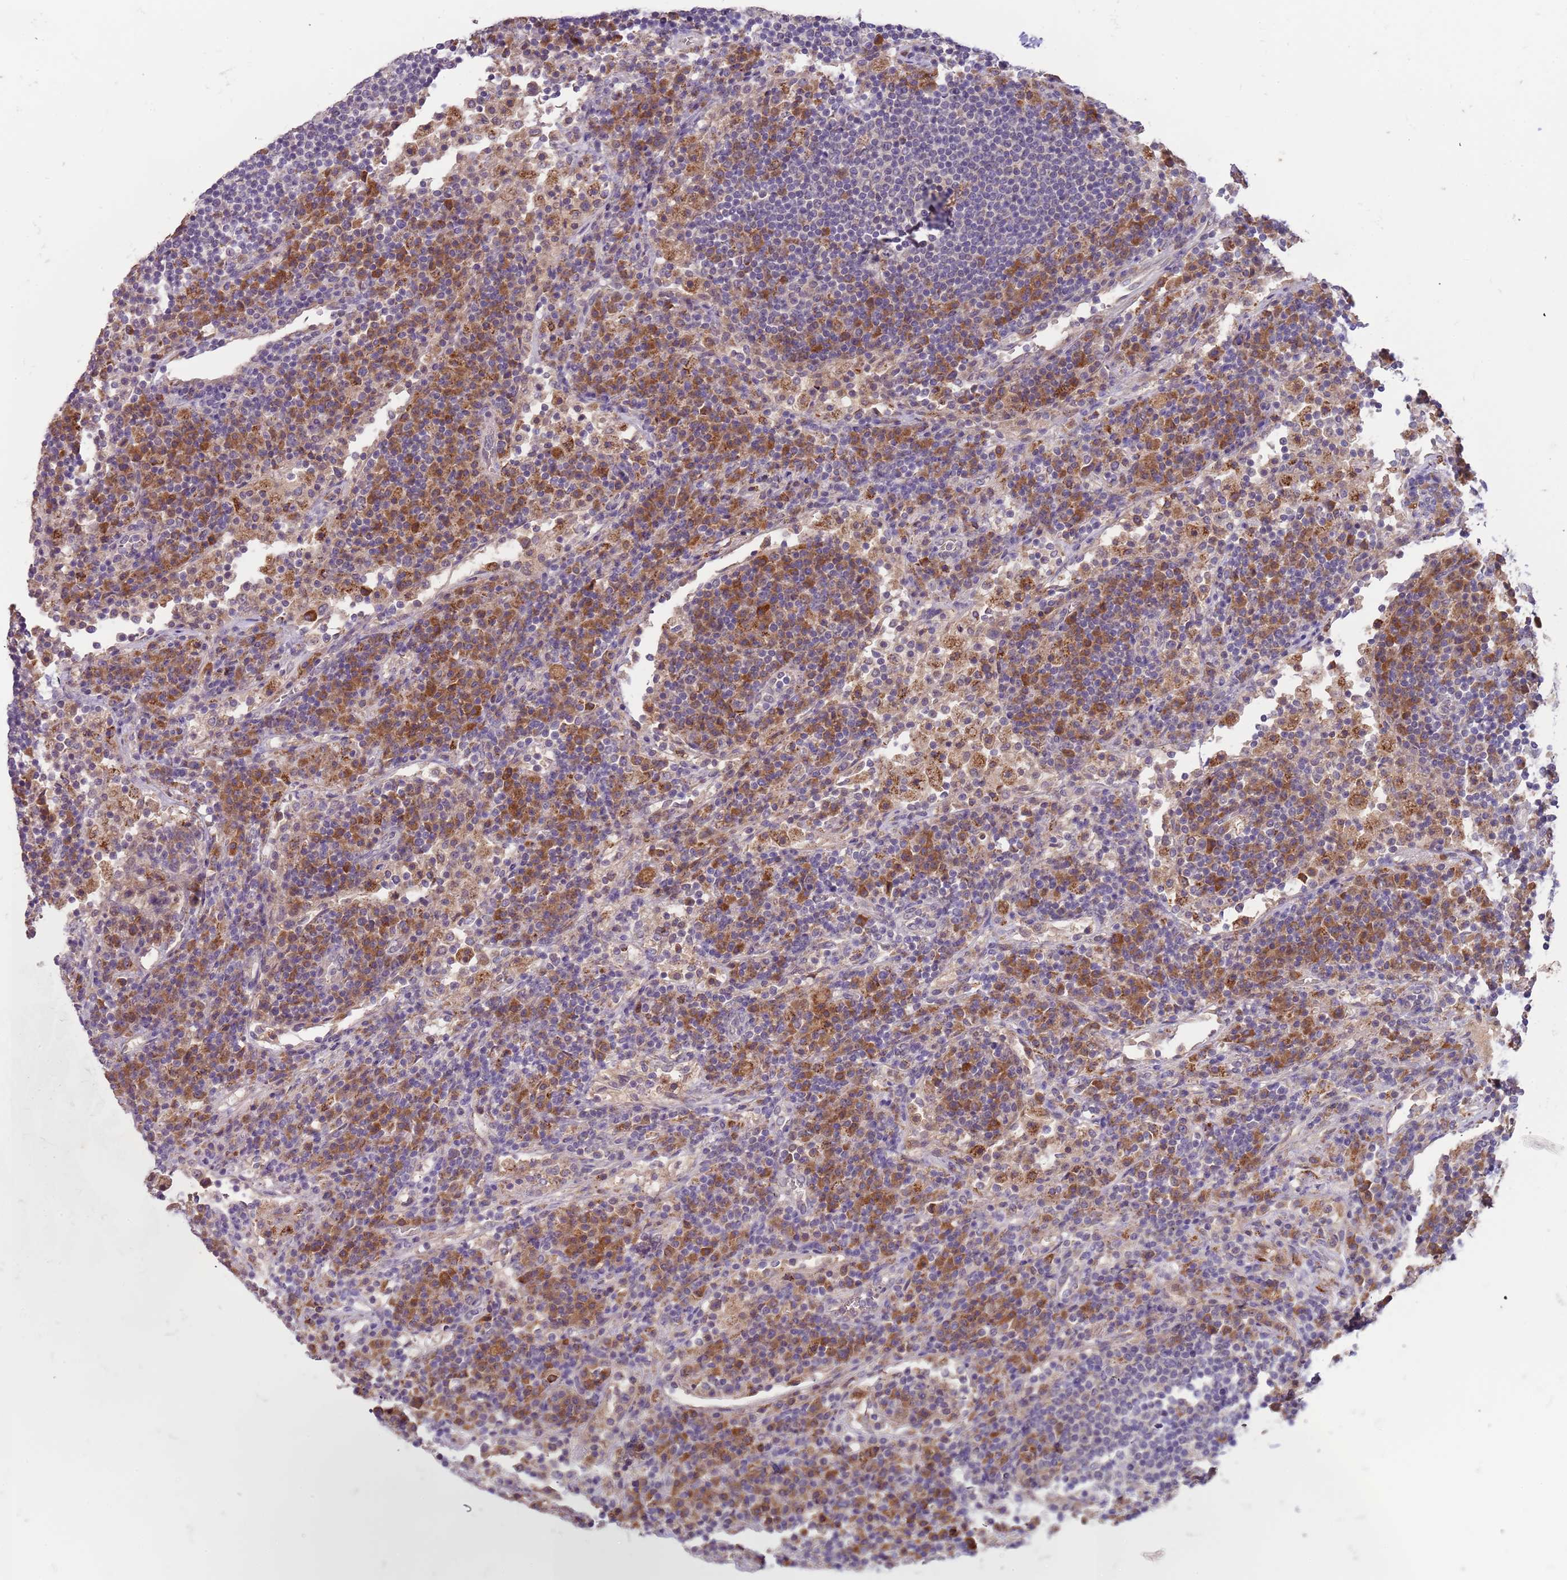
{"staining": {"intensity": "negative", "quantity": "none", "location": "none"}, "tissue": "lymph node", "cell_type": "Germinal center cells", "image_type": "normal", "snomed": [{"axis": "morphology", "description": "Normal tissue, NOS"}, {"axis": "topography", "description": "Lymph node"}], "caption": "Immunohistochemistry histopathology image of normal human lymph node stained for a protein (brown), which shows no positivity in germinal center cells.", "gene": "FECH", "patient": {"sex": "female", "age": 53}}